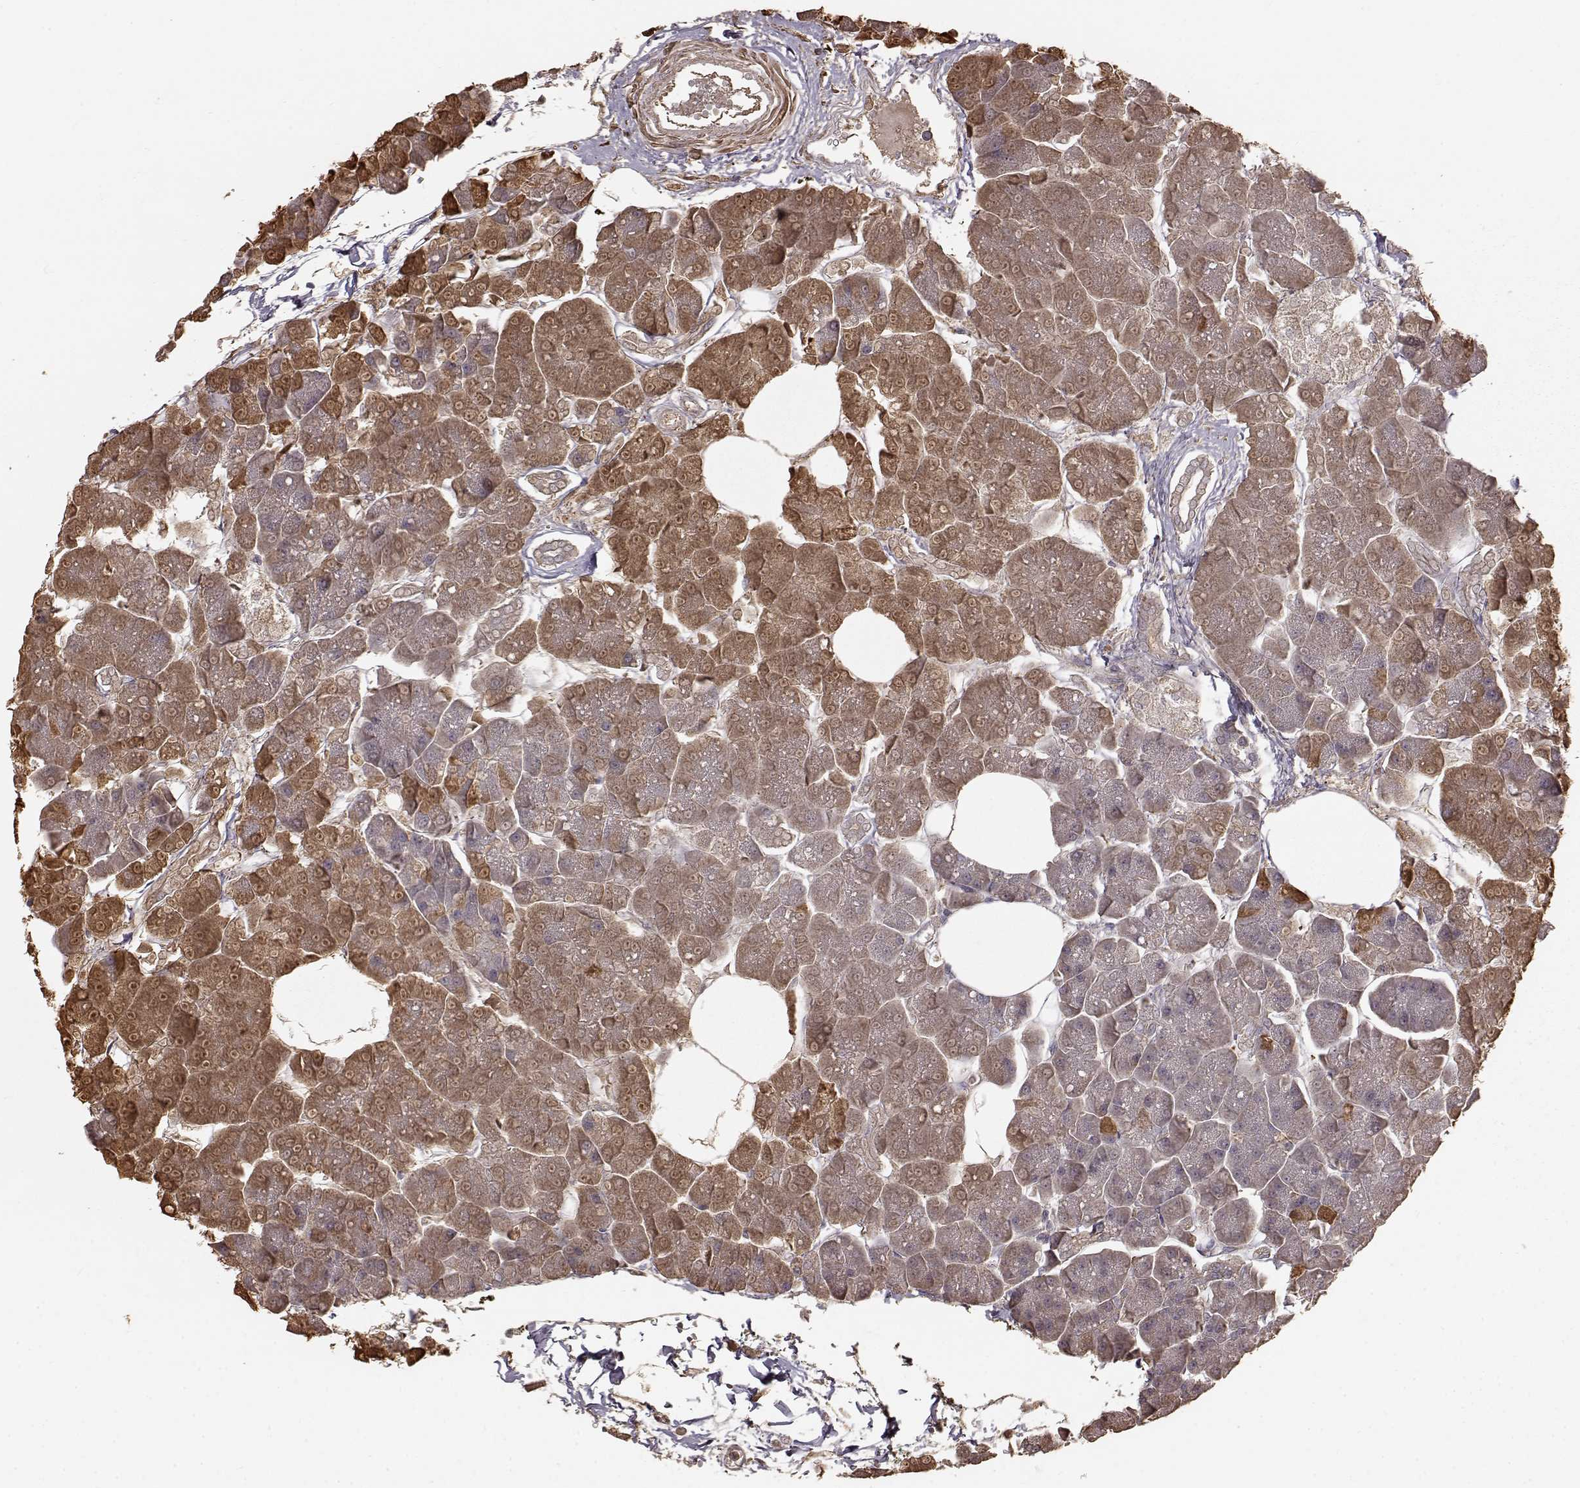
{"staining": {"intensity": "moderate", "quantity": "25%-75%", "location": "cytoplasmic/membranous"}, "tissue": "pancreas", "cell_type": "Exocrine glandular cells", "image_type": "normal", "snomed": [{"axis": "morphology", "description": "Normal tissue, NOS"}, {"axis": "topography", "description": "Adipose tissue"}, {"axis": "topography", "description": "Pancreas"}, {"axis": "topography", "description": "Peripheral nerve tissue"}], "caption": "DAB immunohistochemical staining of unremarkable pancreas reveals moderate cytoplasmic/membranous protein staining in approximately 25%-75% of exocrine glandular cells.", "gene": "USP15", "patient": {"sex": "female", "age": 58}}